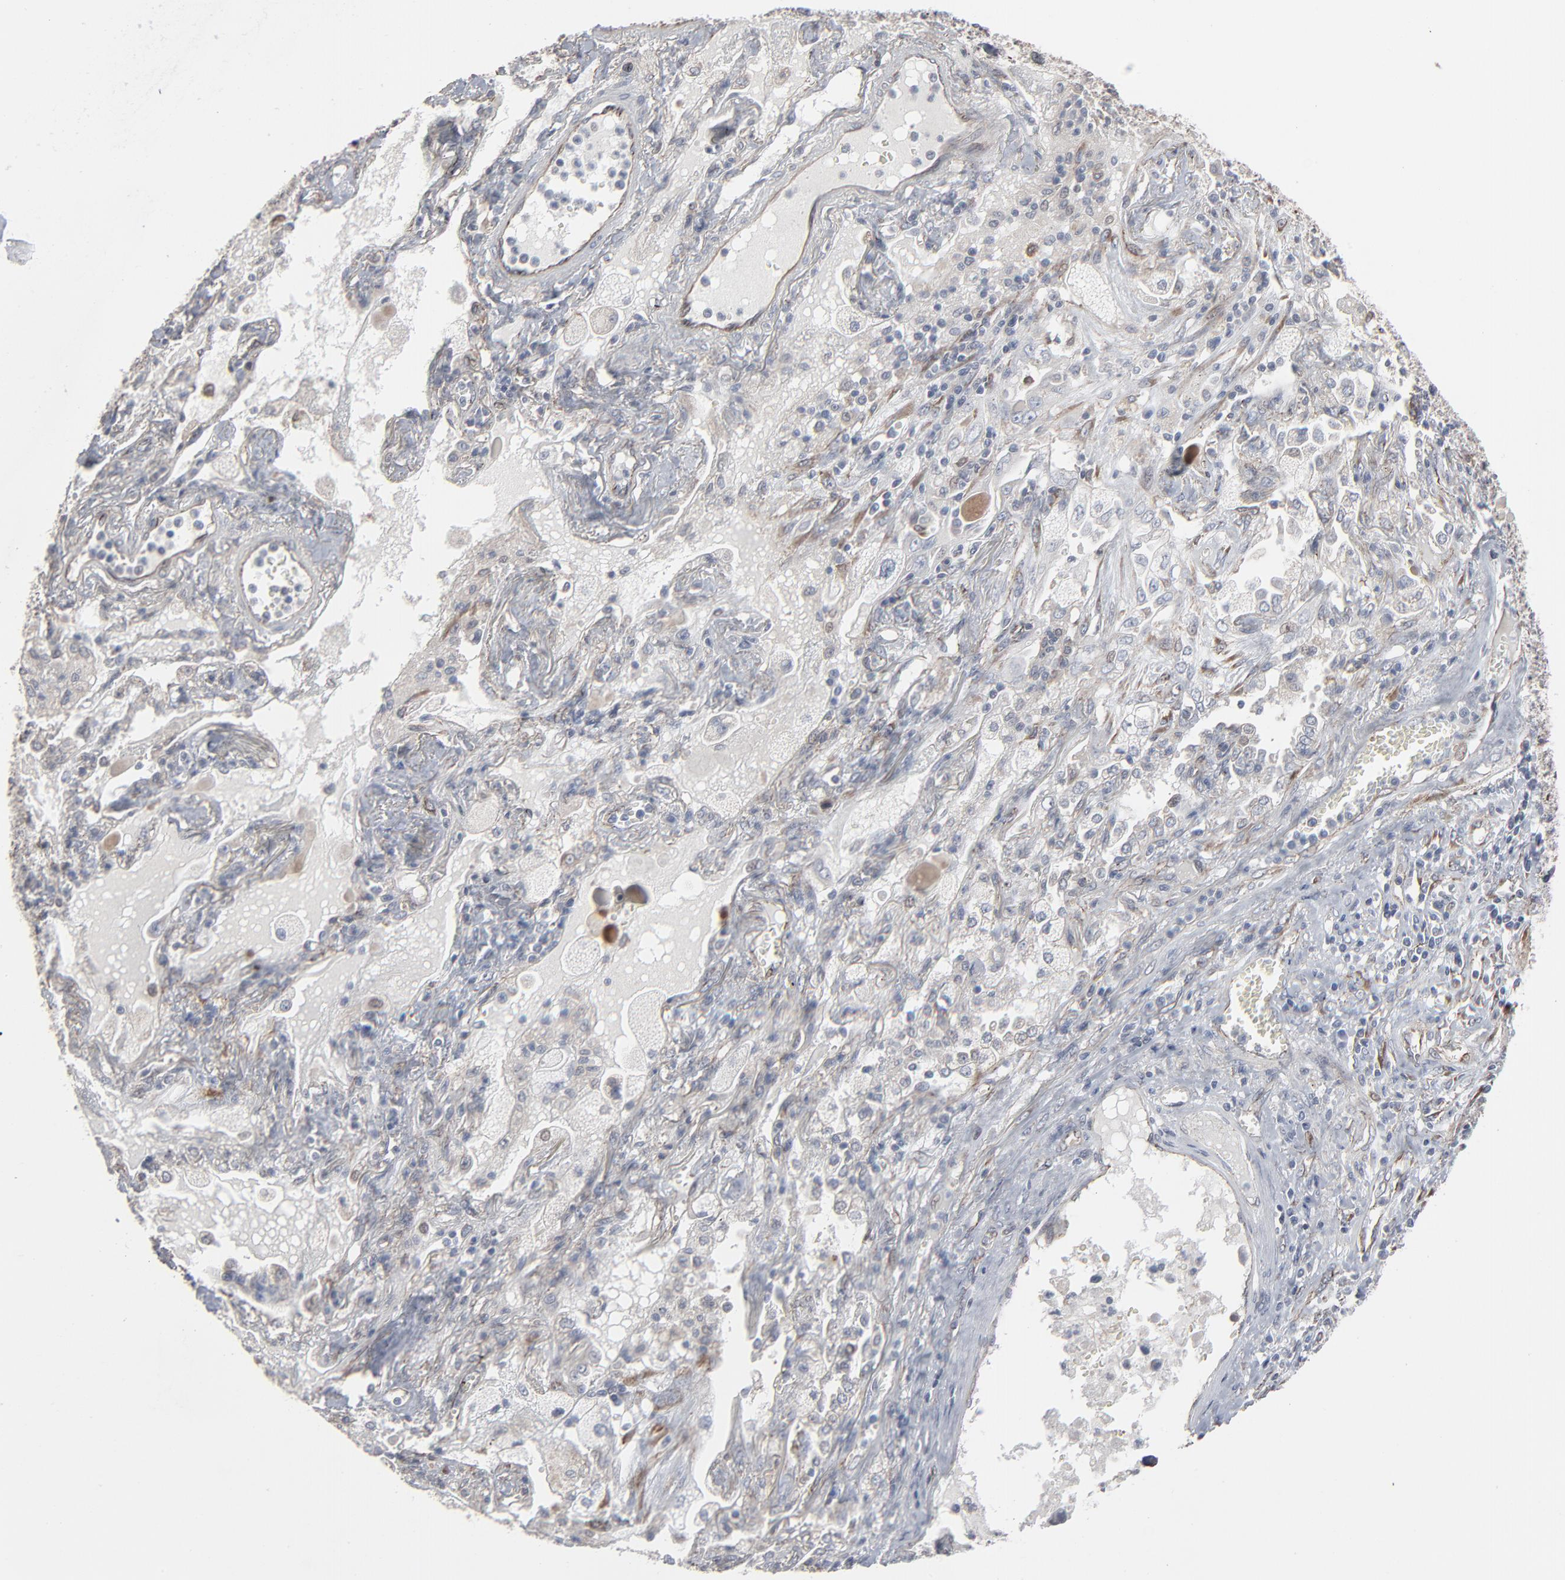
{"staining": {"intensity": "weak", "quantity": ">75%", "location": "cytoplasmic/membranous"}, "tissue": "lung cancer", "cell_type": "Tumor cells", "image_type": "cancer", "snomed": [{"axis": "morphology", "description": "Squamous cell carcinoma, NOS"}, {"axis": "topography", "description": "Lung"}], "caption": "Tumor cells exhibit low levels of weak cytoplasmic/membranous positivity in approximately >75% of cells in human lung squamous cell carcinoma. The protein is shown in brown color, while the nuclei are stained blue.", "gene": "CTNND1", "patient": {"sex": "female", "age": 76}}